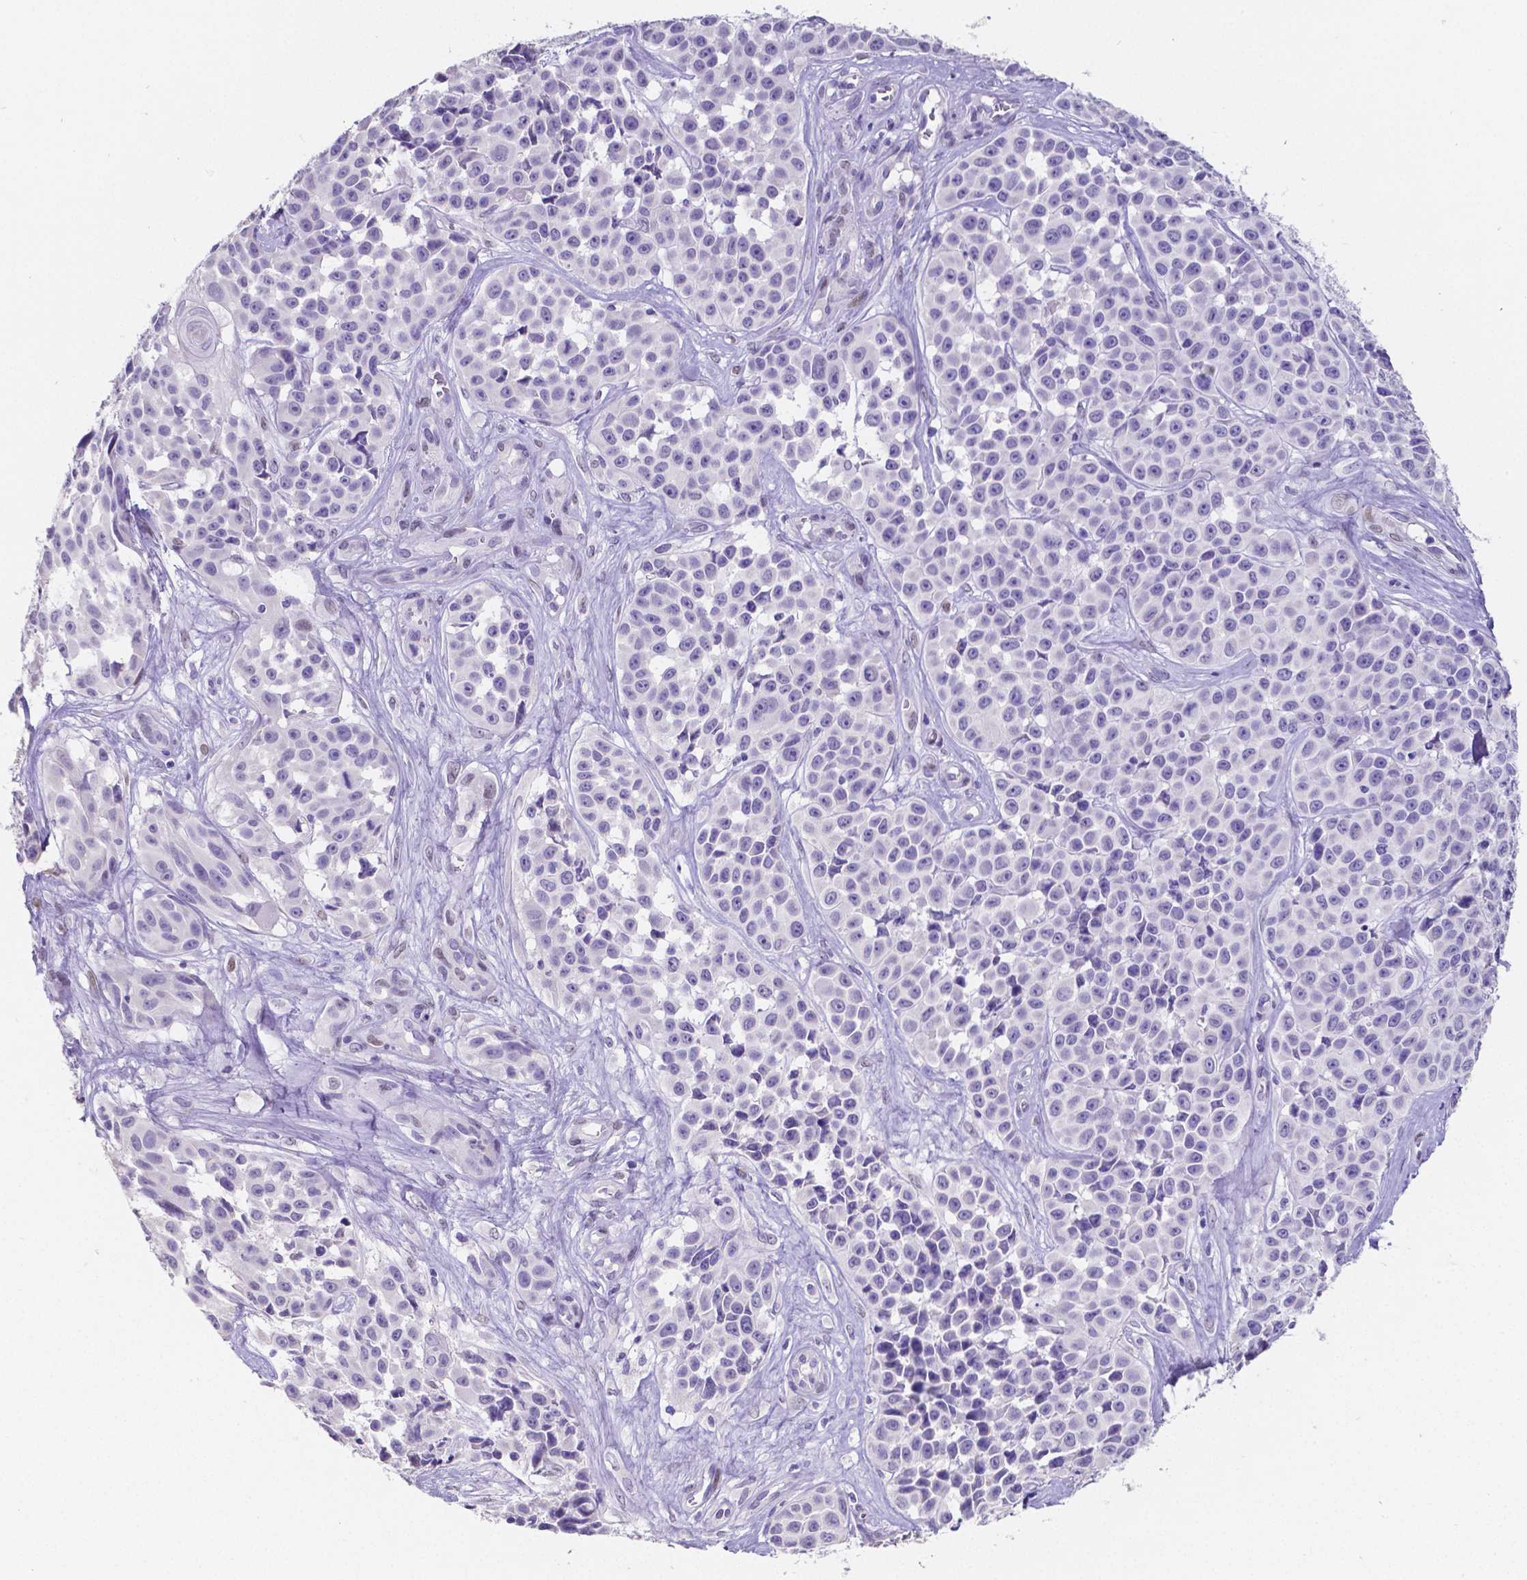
{"staining": {"intensity": "negative", "quantity": "none", "location": "none"}, "tissue": "melanoma", "cell_type": "Tumor cells", "image_type": "cancer", "snomed": [{"axis": "morphology", "description": "Malignant melanoma, NOS"}, {"axis": "topography", "description": "Skin"}], "caption": "Tumor cells show no significant positivity in malignant melanoma. (DAB (3,3'-diaminobenzidine) IHC with hematoxylin counter stain).", "gene": "SATB2", "patient": {"sex": "female", "age": 88}}